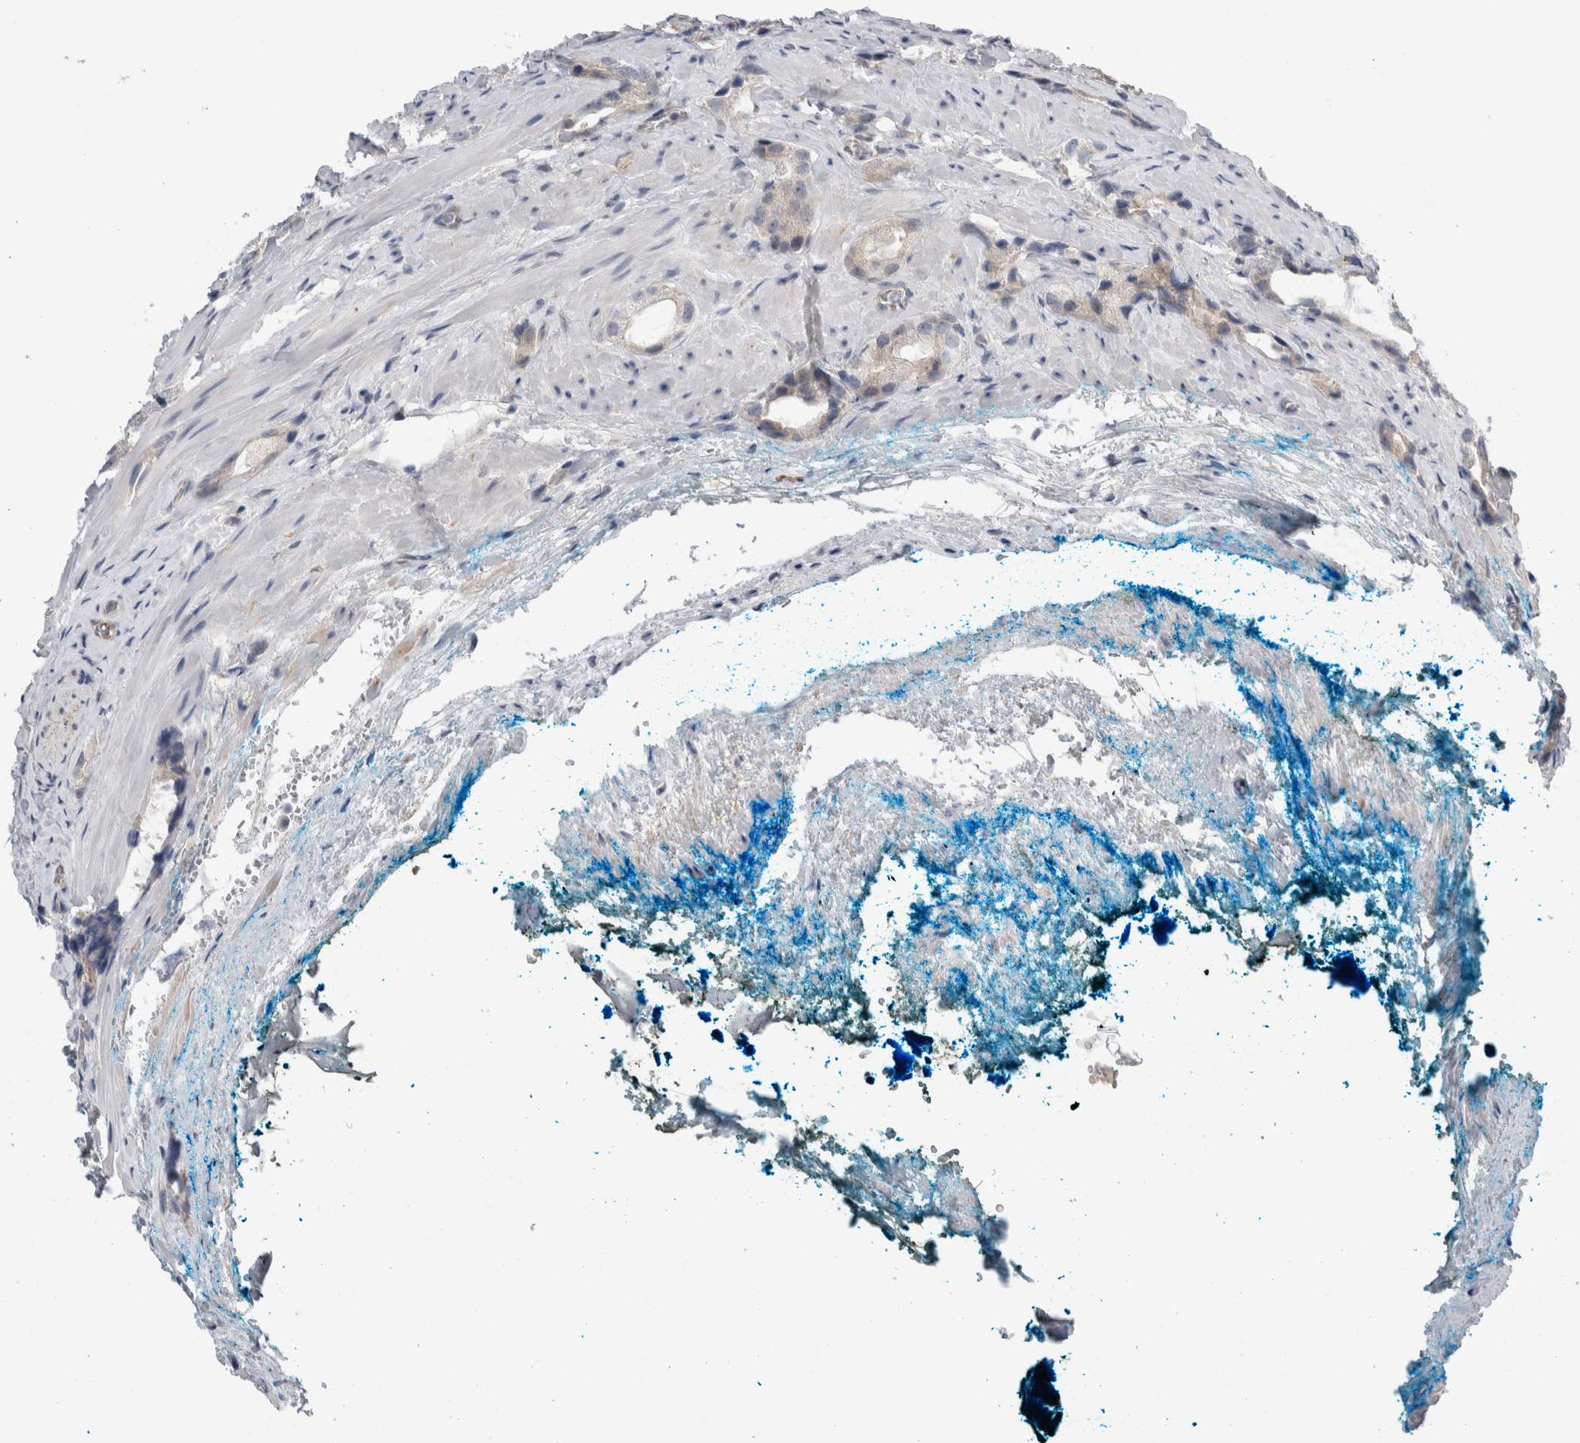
{"staining": {"intensity": "weak", "quantity": "<25%", "location": "cytoplasmic/membranous"}, "tissue": "prostate cancer", "cell_type": "Tumor cells", "image_type": "cancer", "snomed": [{"axis": "morphology", "description": "Adenocarcinoma, High grade"}, {"axis": "topography", "description": "Prostate"}], "caption": "The IHC photomicrograph has no significant expression in tumor cells of prostate cancer tissue.", "gene": "TAFA5", "patient": {"sex": "male", "age": 63}}